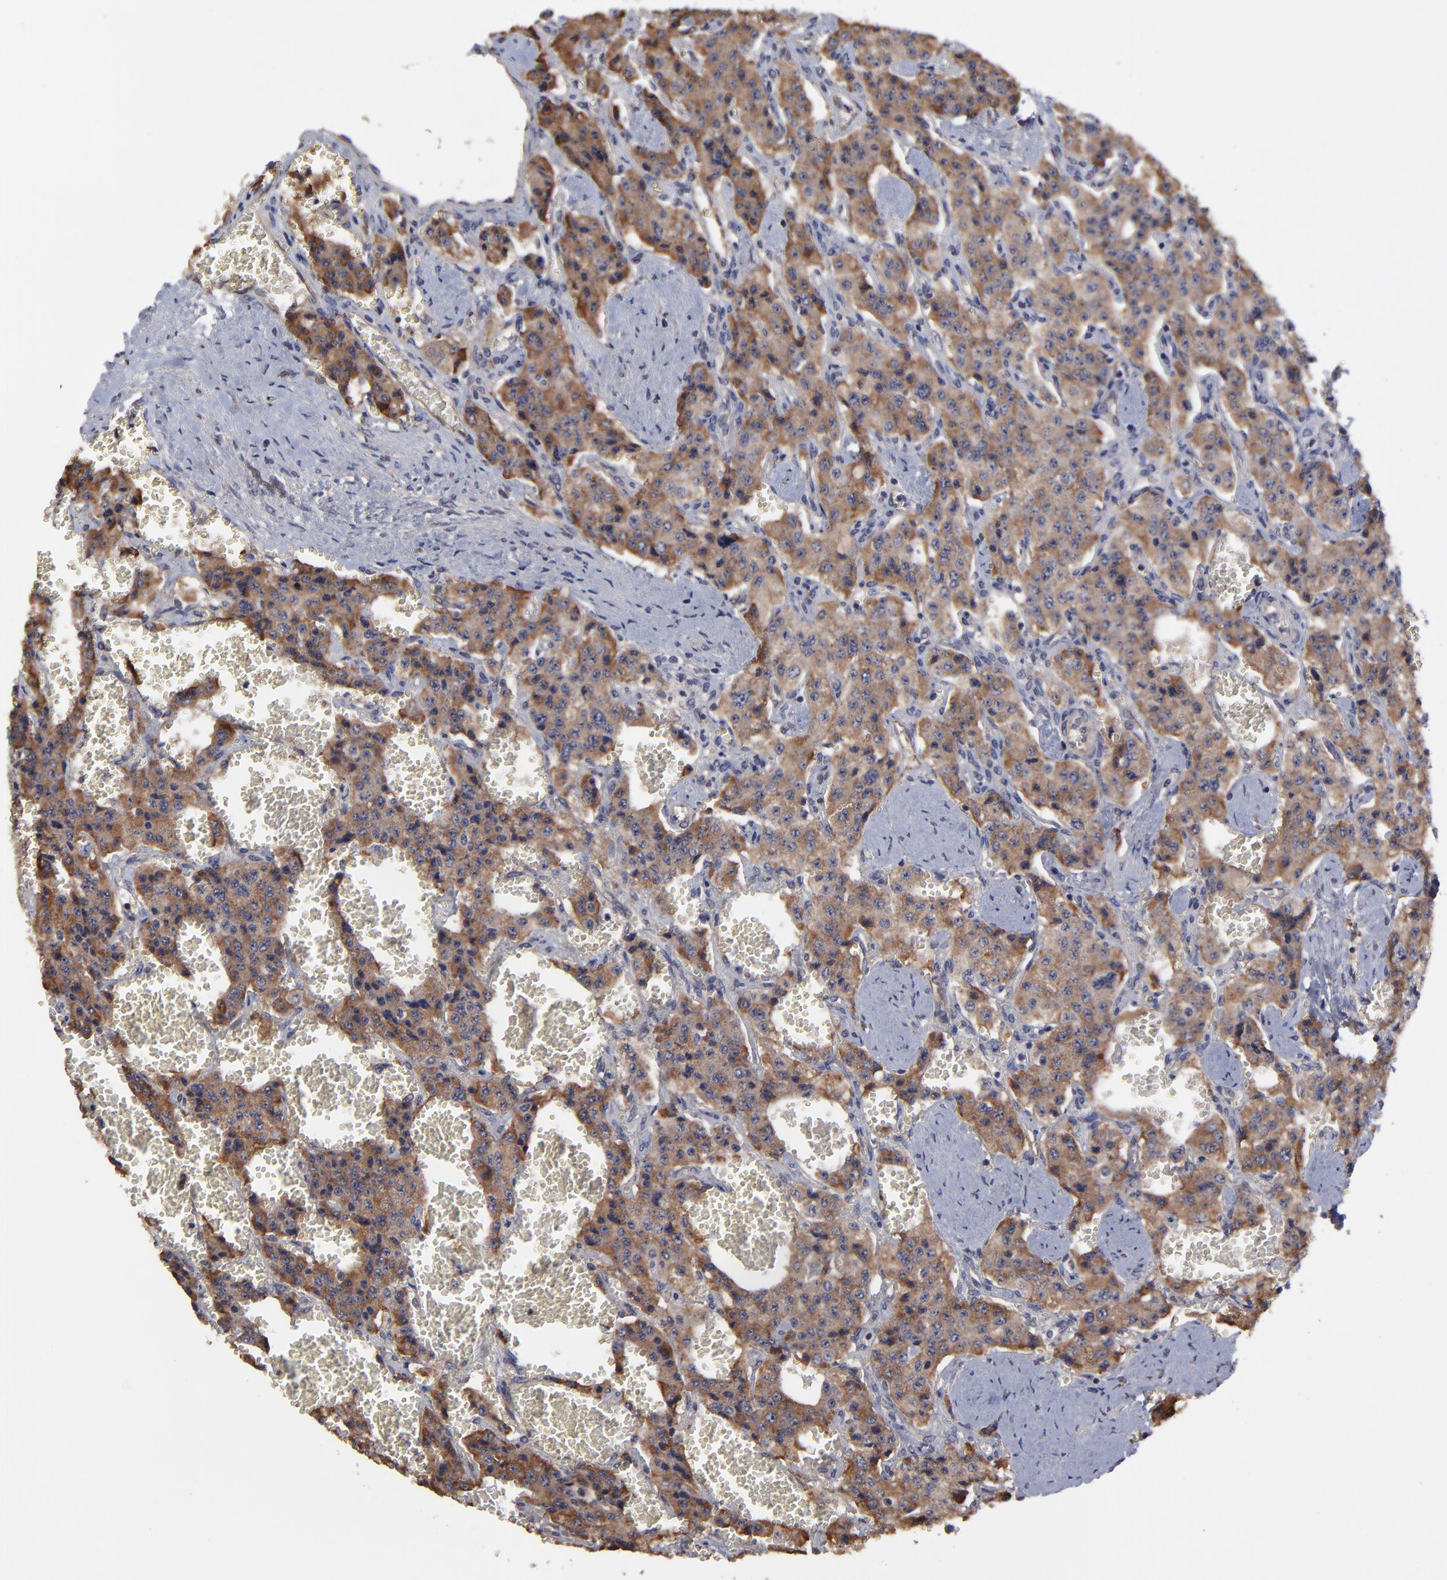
{"staining": {"intensity": "moderate", "quantity": ">75%", "location": "cytoplasmic/membranous"}, "tissue": "carcinoid", "cell_type": "Tumor cells", "image_type": "cancer", "snomed": [{"axis": "morphology", "description": "Carcinoid, malignant, NOS"}, {"axis": "topography", "description": "Small intestine"}], "caption": "Carcinoid (malignant) stained with a protein marker demonstrates moderate staining in tumor cells.", "gene": "ZNF780B", "patient": {"sex": "male", "age": 52}}